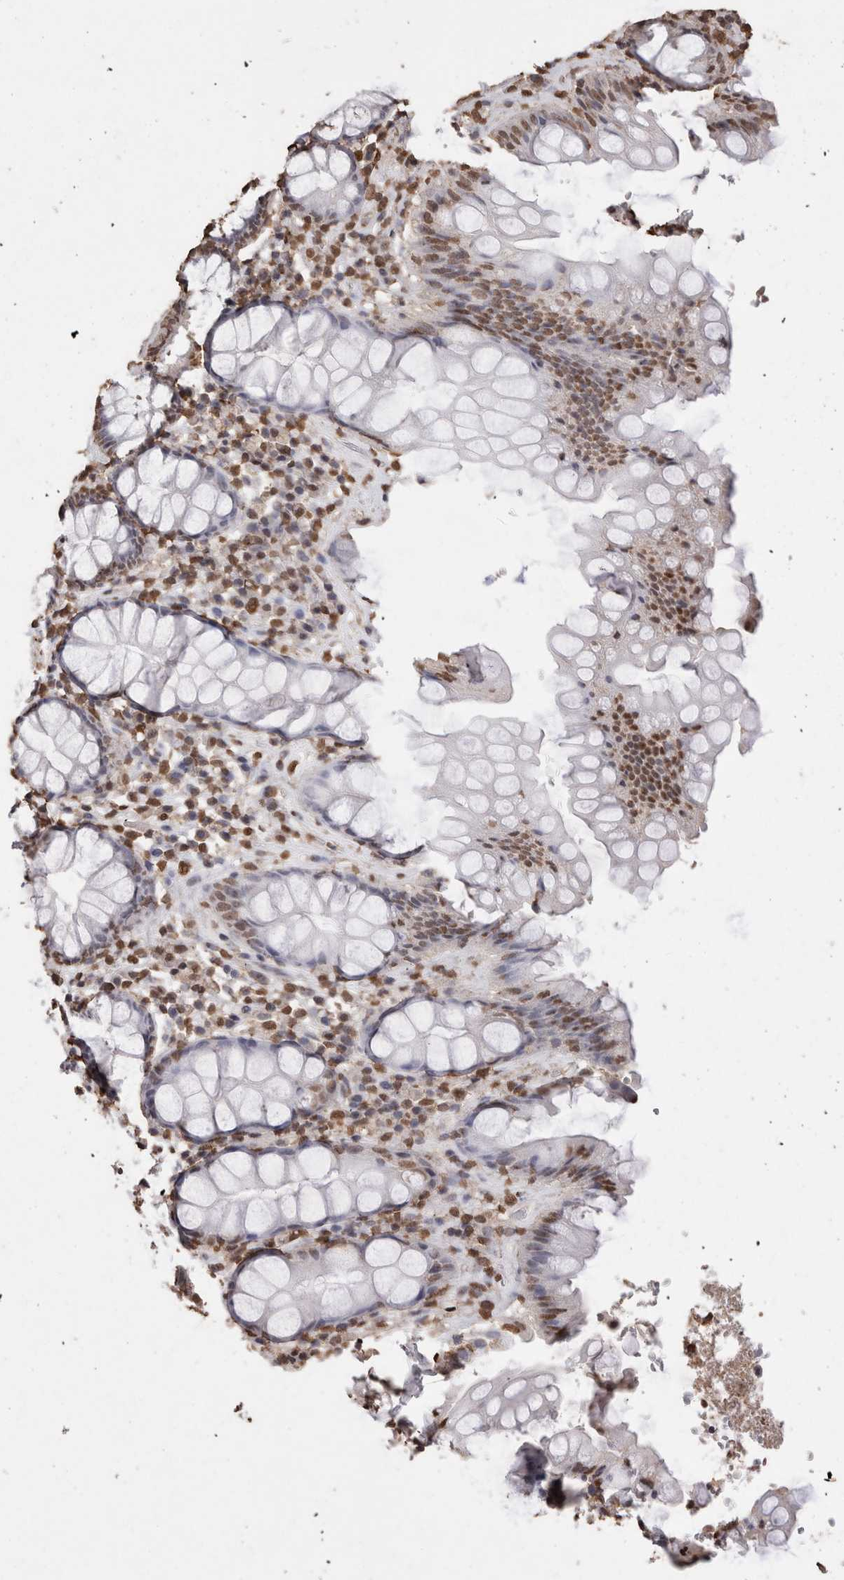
{"staining": {"intensity": "moderate", "quantity": ">75%", "location": "nuclear"}, "tissue": "rectum", "cell_type": "Glandular cells", "image_type": "normal", "snomed": [{"axis": "morphology", "description": "Normal tissue, NOS"}, {"axis": "topography", "description": "Rectum"}], "caption": "Protein analysis of unremarkable rectum demonstrates moderate nuclear positivity in about >75% of glandular cells. The protein of interest is shown in brown color, while the nuclei are stained blue.", "gene": "NTHL1", "patient": {"sex": "male", "age": 64}}